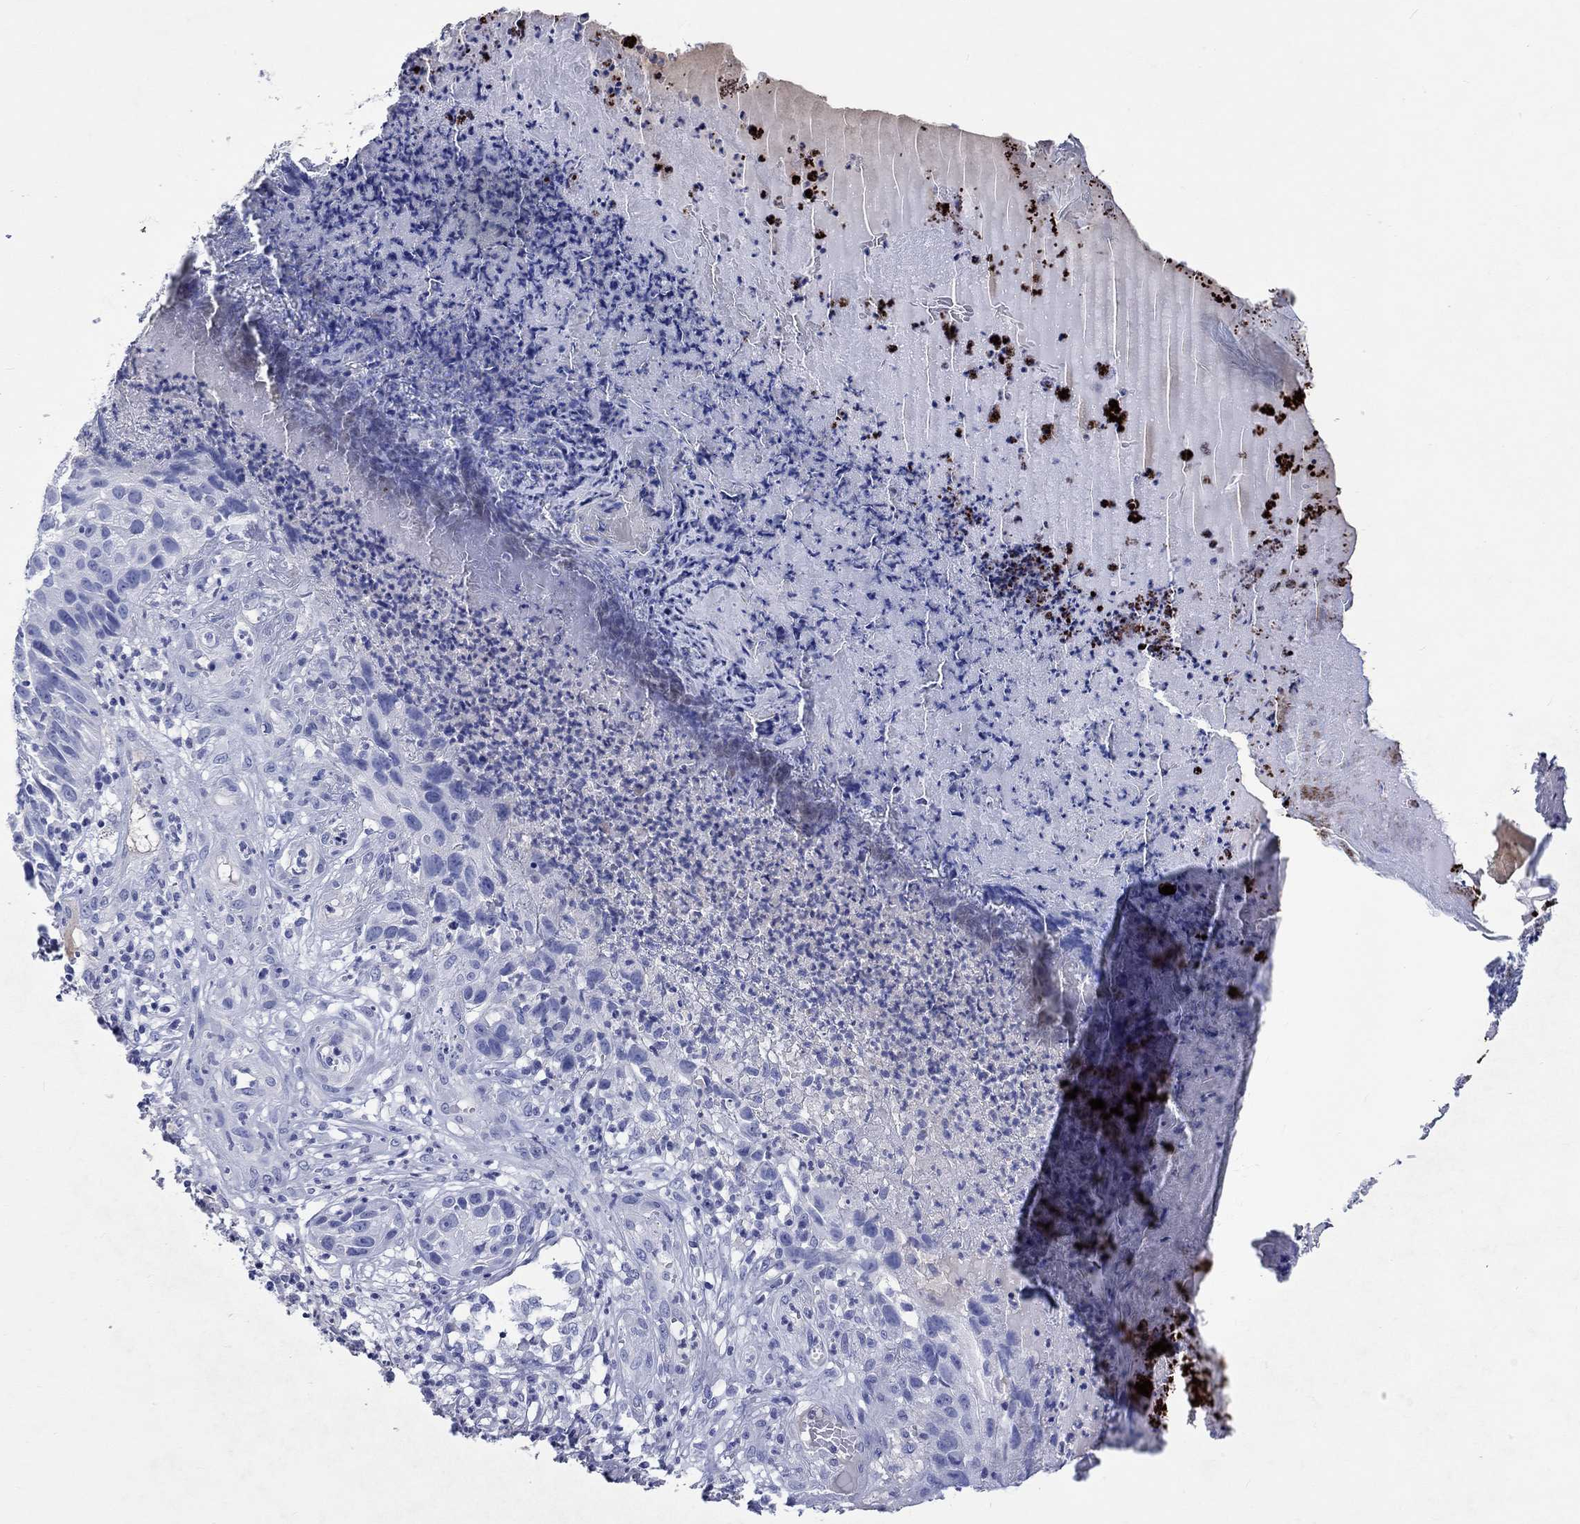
{"staining": {"intensity": "negative", "quantity": "none", "location": "none"}, "tissue": "skin cancer", "cell_type": "Tumor cells", "image_type": "cancer", "snomed": [{"axis": "morphology", "description": "Squamous cell carcinoma, NOS"}, {"axis": "topography", "description": "Skin"}], "caption": "An IHC image of skin squamous cell carcinoma is shown. There is no staining in tumor cells of skin squamous cell carcinoma.", "gene": "CACNG3", "patient": {"sex": "male", "age": 92}}